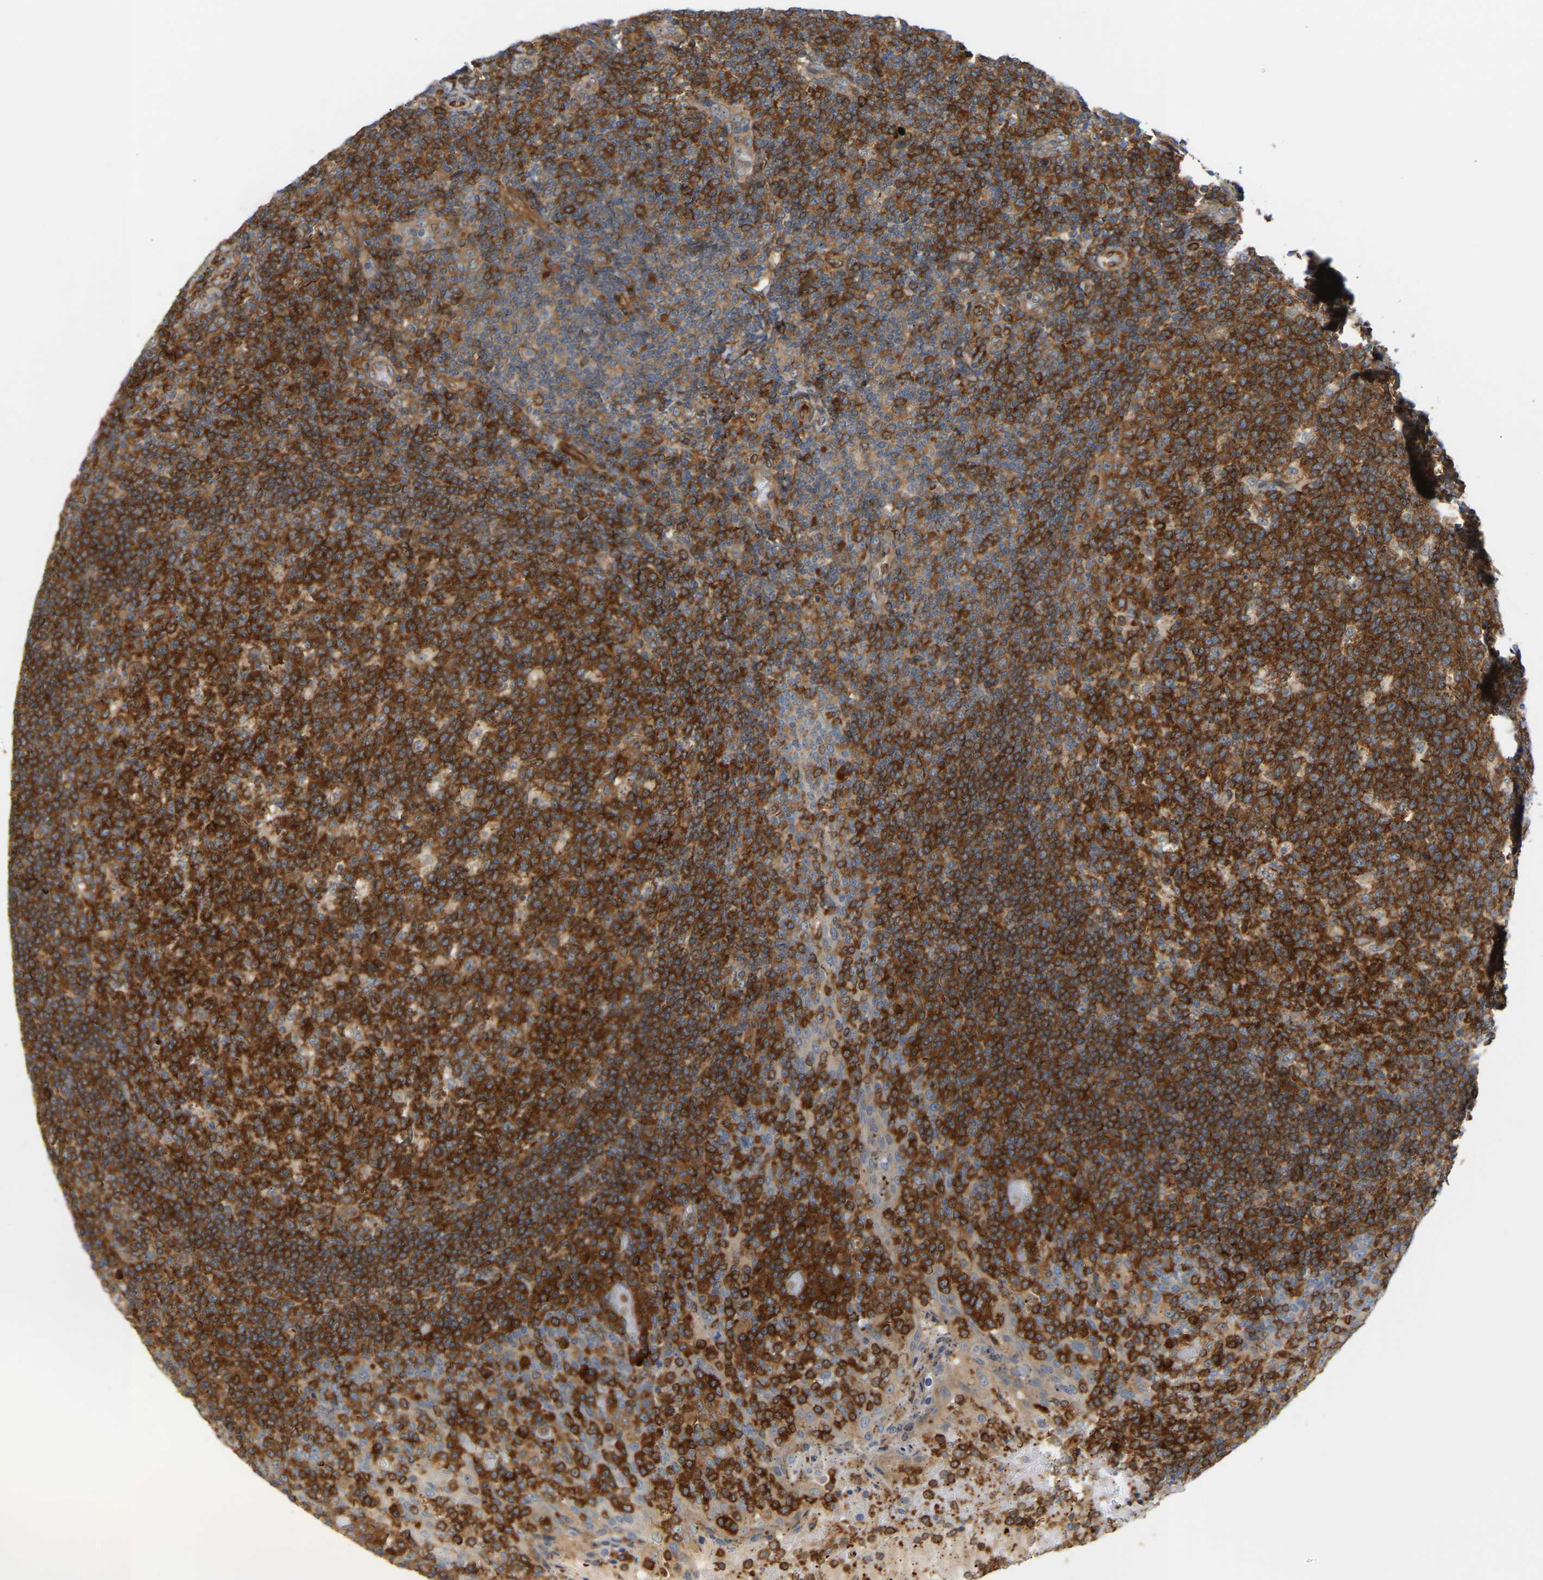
{"staining": {"intensity": "strong", "quantity": ">75%", "location": "cytoplasmic/membranous"}, "tissue": "tonsil", "cell_type": "Germinal center cells", "image_type": "normal", "snomed": [{"axis": "morphology", "description": "Normal tissue, NOS"}, {"axis": "topography", "description": "Tonsil"}], "caption": "DAB immunohistochemical staining of normal tonsil reveals strong cytoplasmic/membranous protein positivity in approximately >75% of germinal center cells.", "gene": "PLCG2", "patient": {"sex": "female", "age": 19}}